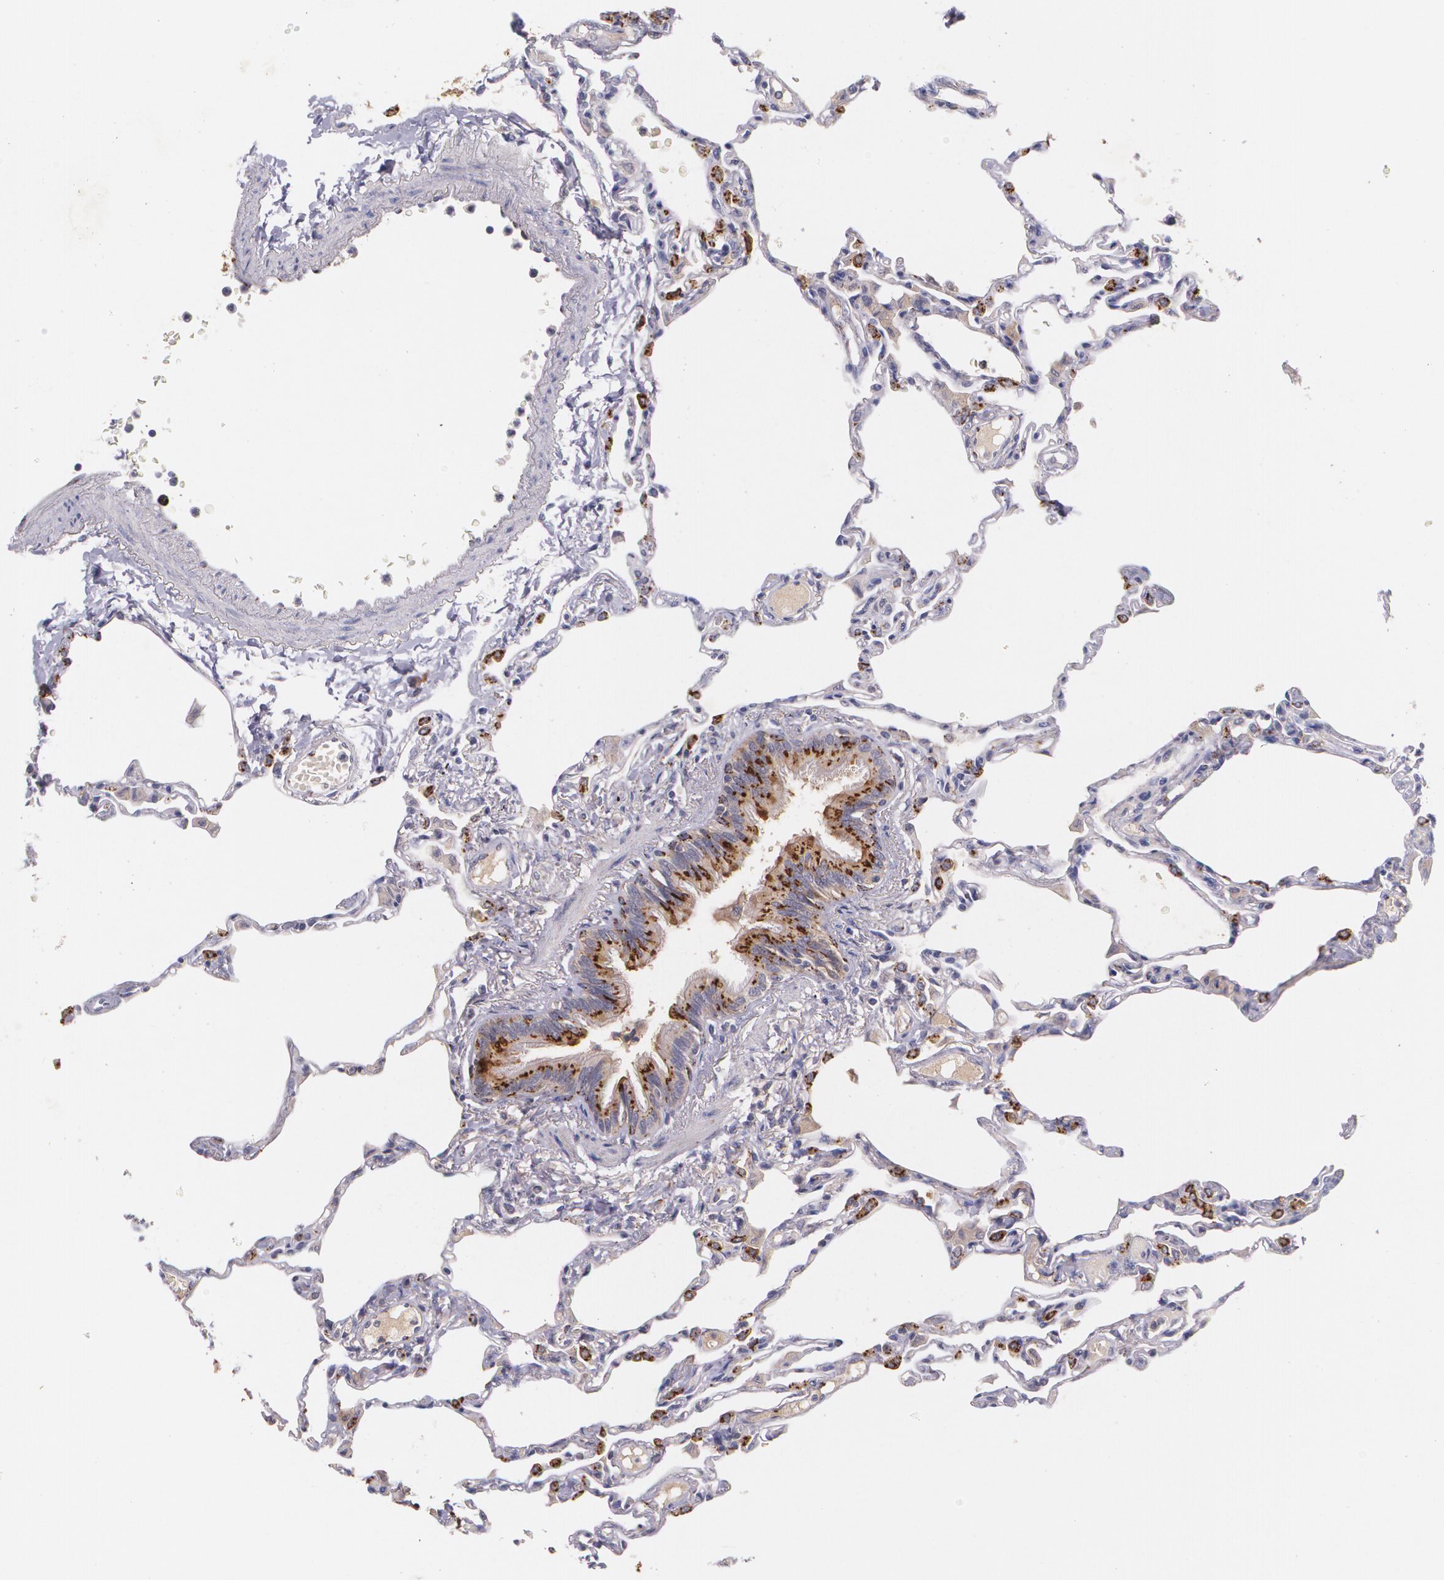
{"staining": {"intensity": "negative", "quantity": "none", "location": "none"}, "tissue": "lung", "cell_type": "Alveolar cells", "image_type": "normal", "snomed": [{"axis": "morphology", "description": "Normal tissue, NOS"}, {"axis": "topography", "description": "Lung"}], "caption": "High magnification brightfield microscopy of normal lung stained with DAB (brown) and counterstained with hematoxylin (blue): alveolar cells show no significant staining. (DAB IHC, high magnification).", "gene": "TM4SF1", "patient": {"sex": "female", "age": 49}}